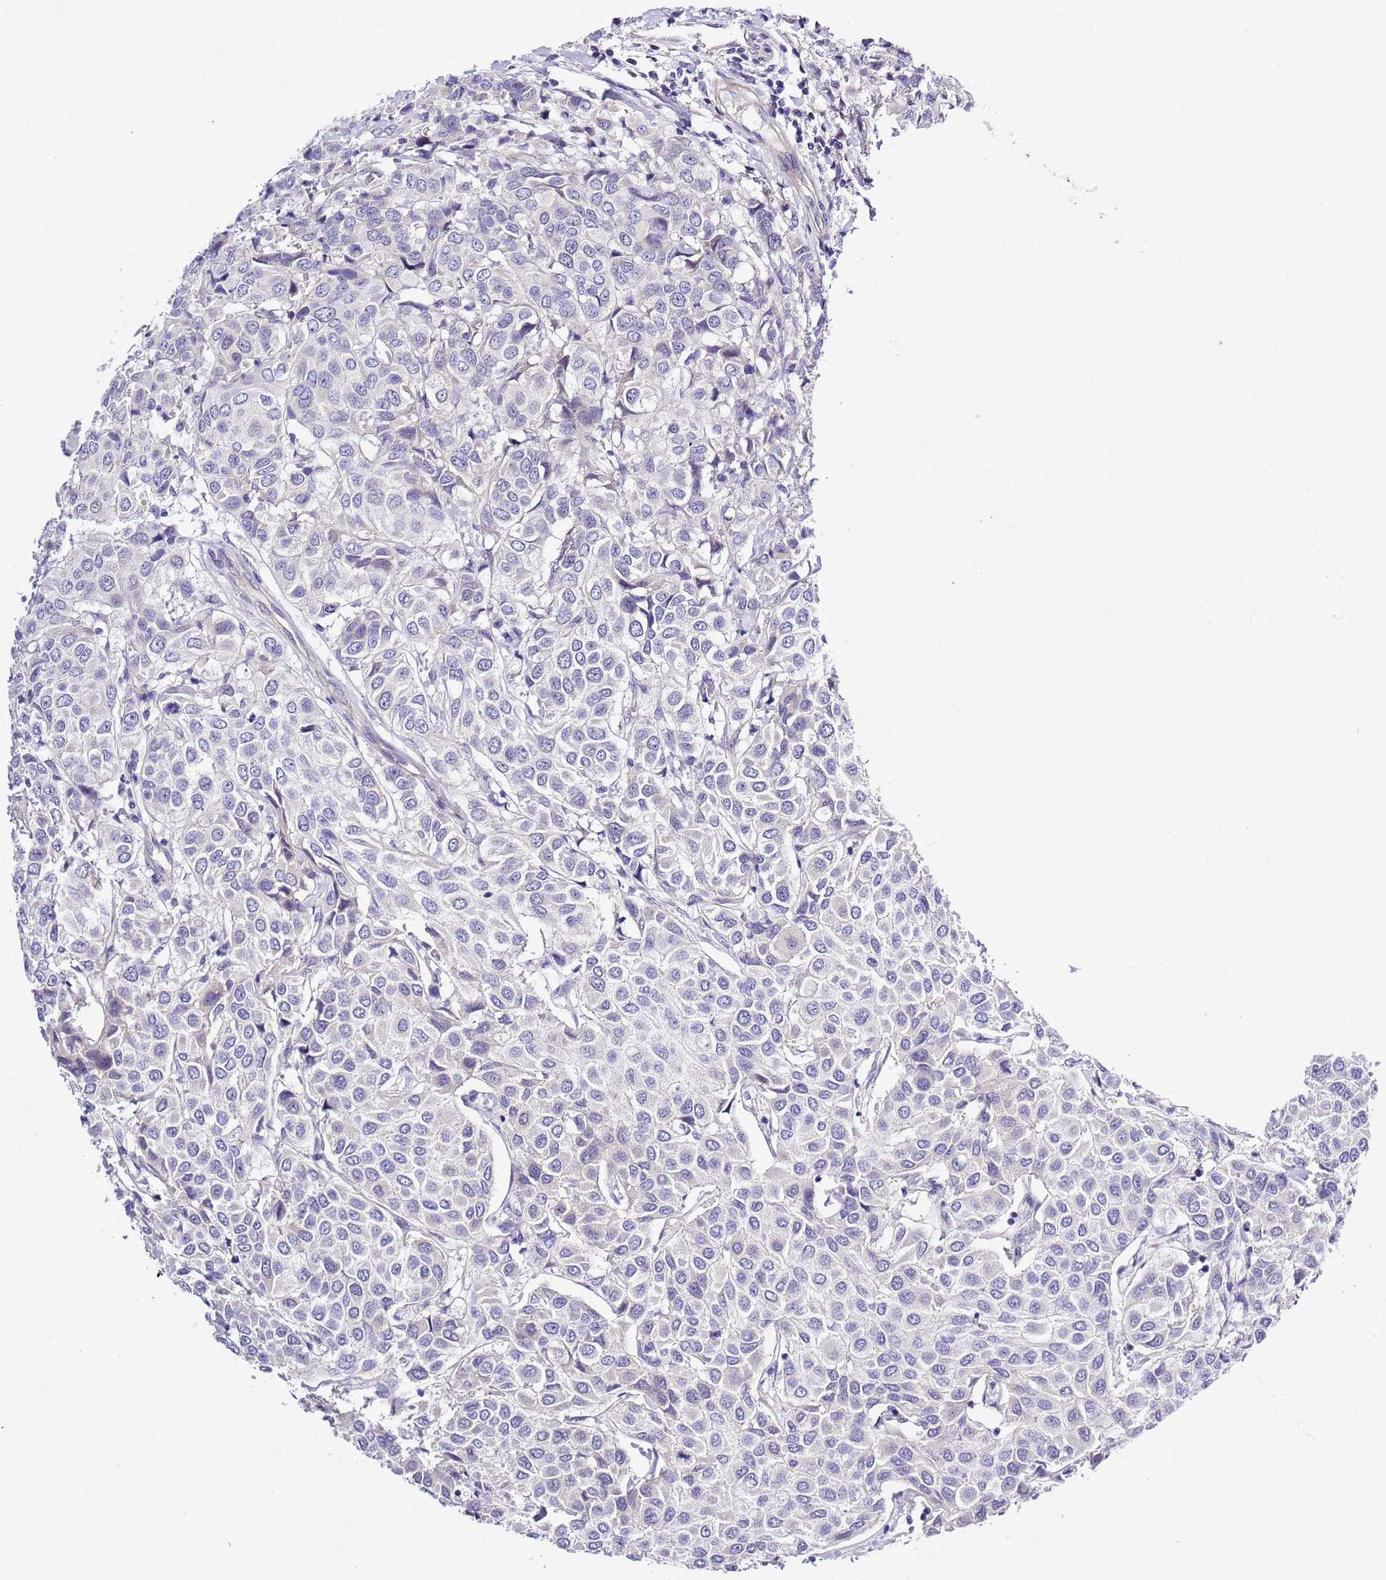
{"staining": {"intensity": "negative", "quantity": "none", "location": "none"}, "tissue": "breast cancer", "cell_type": "Tumor cells", "image_type": "cancer", "snomed": [{"axis": "morphology", "description": "Duct carcinoma"}, {"axis": "topography", "description": "Breast"}], "caption": "The immunohistochemistry (IHC) micrograph has no significant expression in tumor cells of intraductal carcinoma (breast) tissue.", "gene": "NET1", "patient": {"sex": "female", "age": 55}}